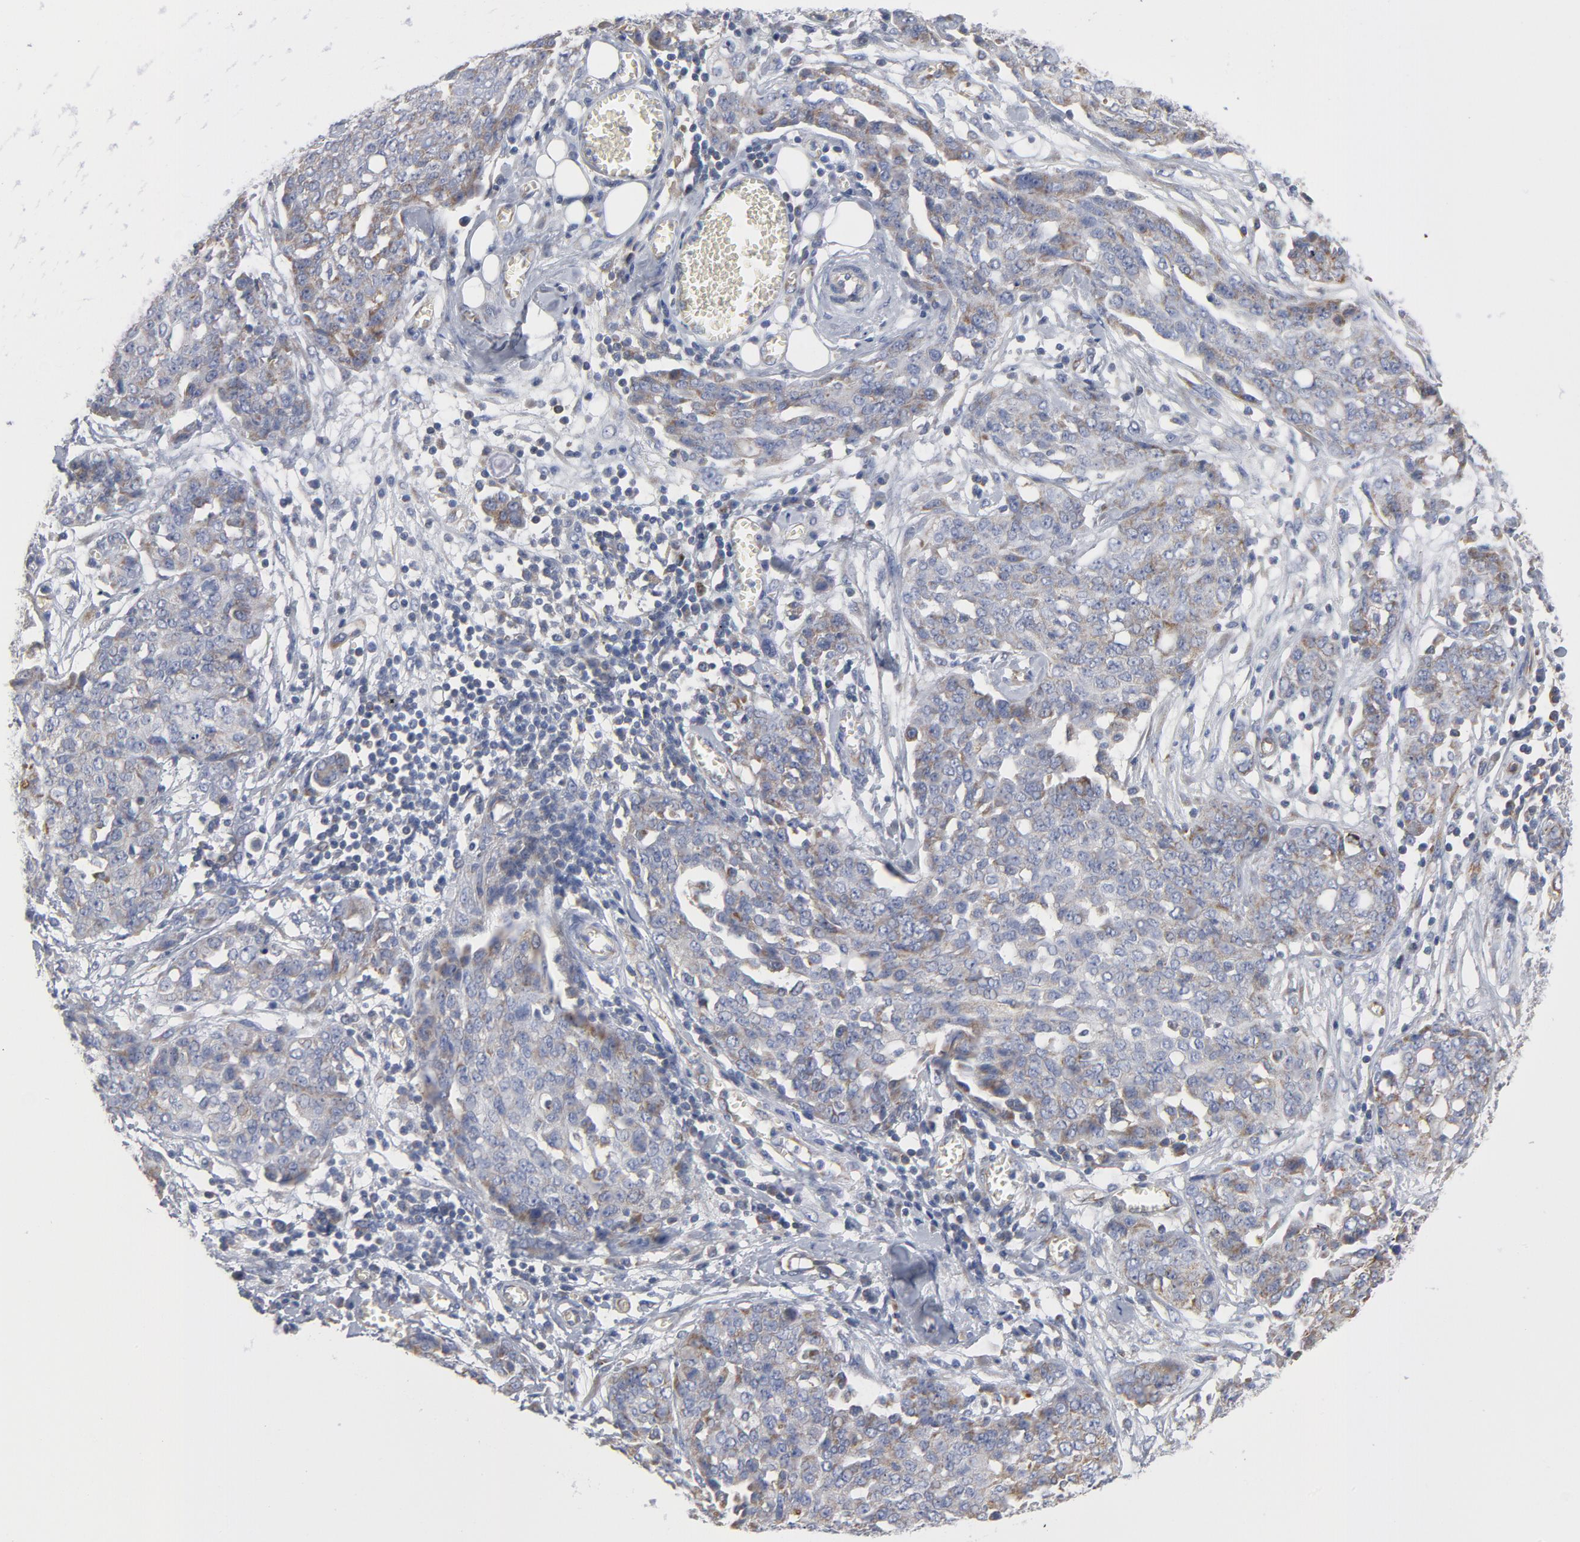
{"staining": {"intensity": "weak", "quantity": ">75%", "location": "cytoplasmic/membranous"}, "tissue": "ovarian cancer", "cell_type": "Tumor cells", "image_type": "cancer", "snomed": [{"axis": "morphology", "description": "Cystadenocarcinoma, serous, NOS"}, {"axis": "topography", "description": "Soft tissue"}, {"axis": "topography", "description": "Ovary"}], "caption": "This is a photomicrograph of IHC staining of serous cystadenocarcinoma (ovarian), which shows weak expression in the cytoplasmic/membranous of tumor cells.", "gene": "OXA1L", "patient": {"sex": "female", "age": 57}}